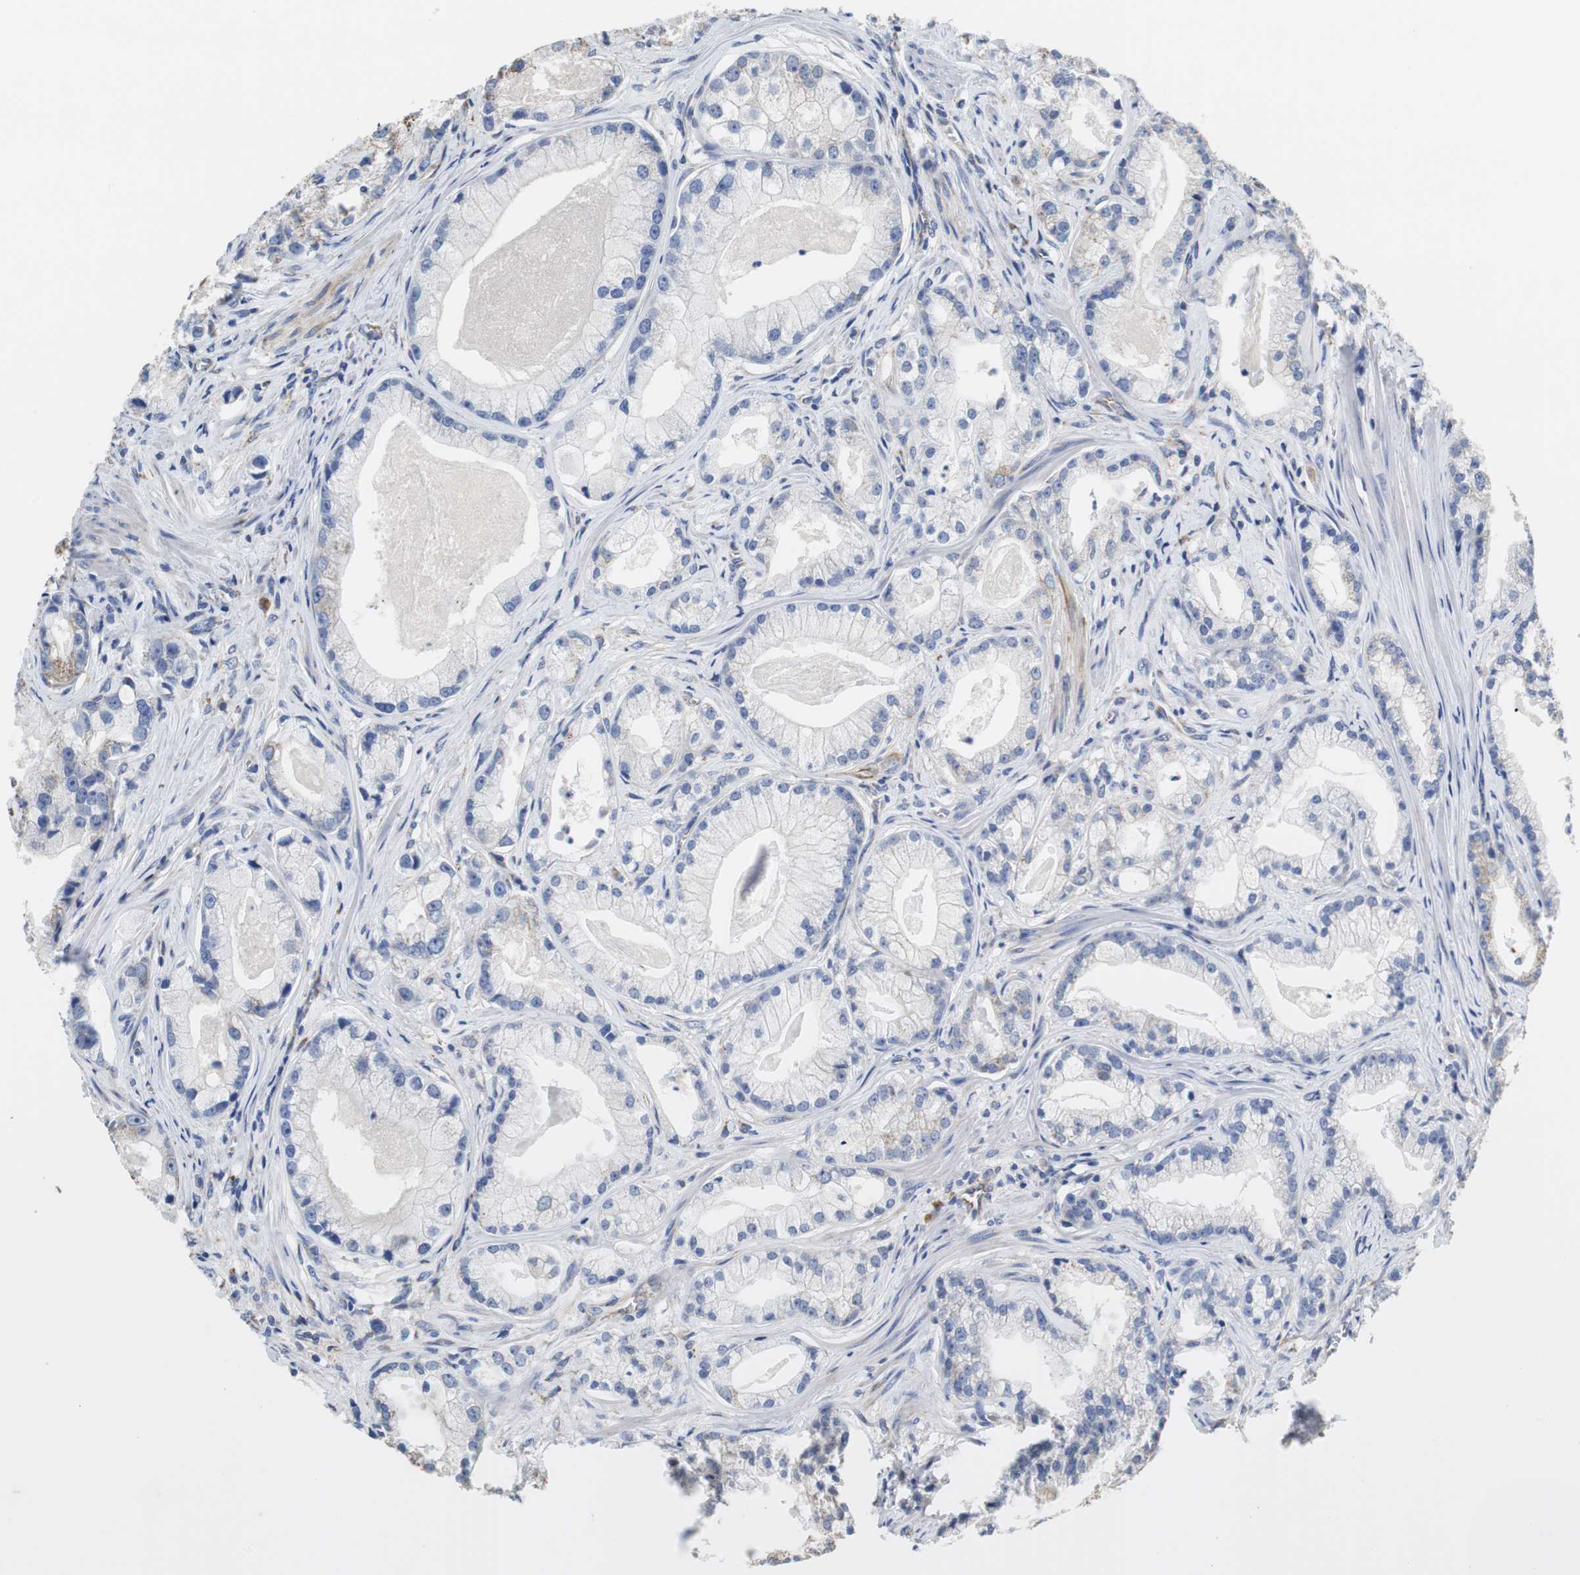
{"staining": {"intensity": "moderate", "quantity": ">75%", "location": "cytoplasmic/membranous"}, "tissue": "prostate cancer", "cell_type": "Tumor cells", "image_type": "cancer", "snomed": [{"axis": "morphology", "description": "Adenocarcinoma, Low grade"}, {"axis": "topography", "description": "Prostate"}], "caption": "Moderate cytoplasmic/membranous staining is identified in about >75% of tumor cells in adenocarcinoma (low-grade) (prostate).", "gene": "PCK1", "patient": {"sex": "male", "age": 59}}